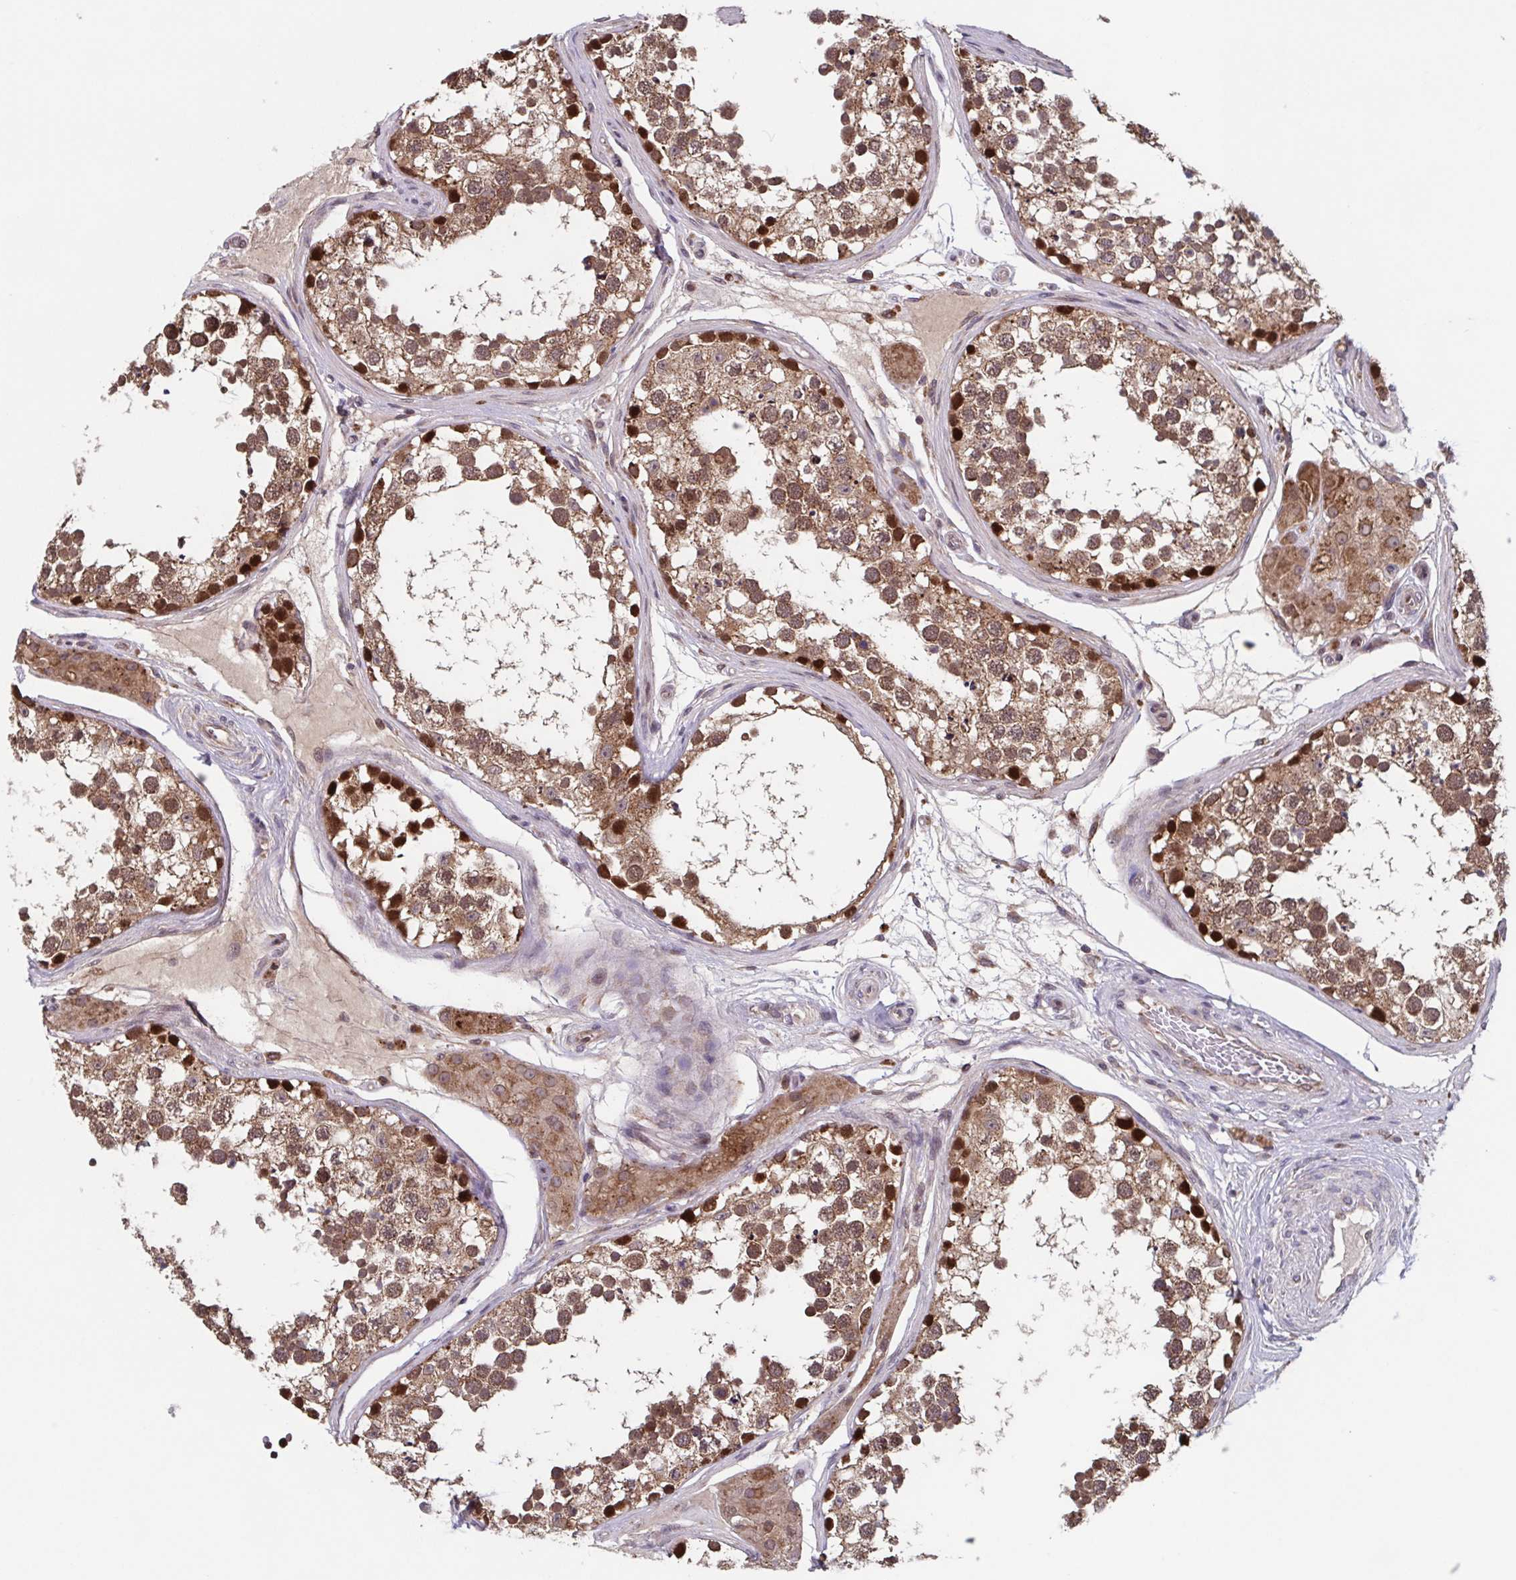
{"staining": {"intensity": "moderate", "quantity": ">75%", "location": "cytoplasmic/membranous,nuclear"}, "tissue": "testis", "cell_type": "Cells in seminiferous ducts", "image_type": "normal", "snomed": [{"axis": "morphology", "description": "Normal tissue, NOS"}, {"axis": "morphology", "description": "Seminoma, NOS"}, {"axis": "topography", "description": "Testis"}], "caption": "Immunohistochemical staining of unremarkable human testis shows medium levels of moderate cytoplasmic/membranous,nuclear staining in approximately >75% of cells in seminiferous ducts. (DAB (3,3'-diaminobenzidine) = brown stain, brightfield microscopy at high magnification).", "gene": "TTC19", "patient": {"sex": "male", "age": 65}}